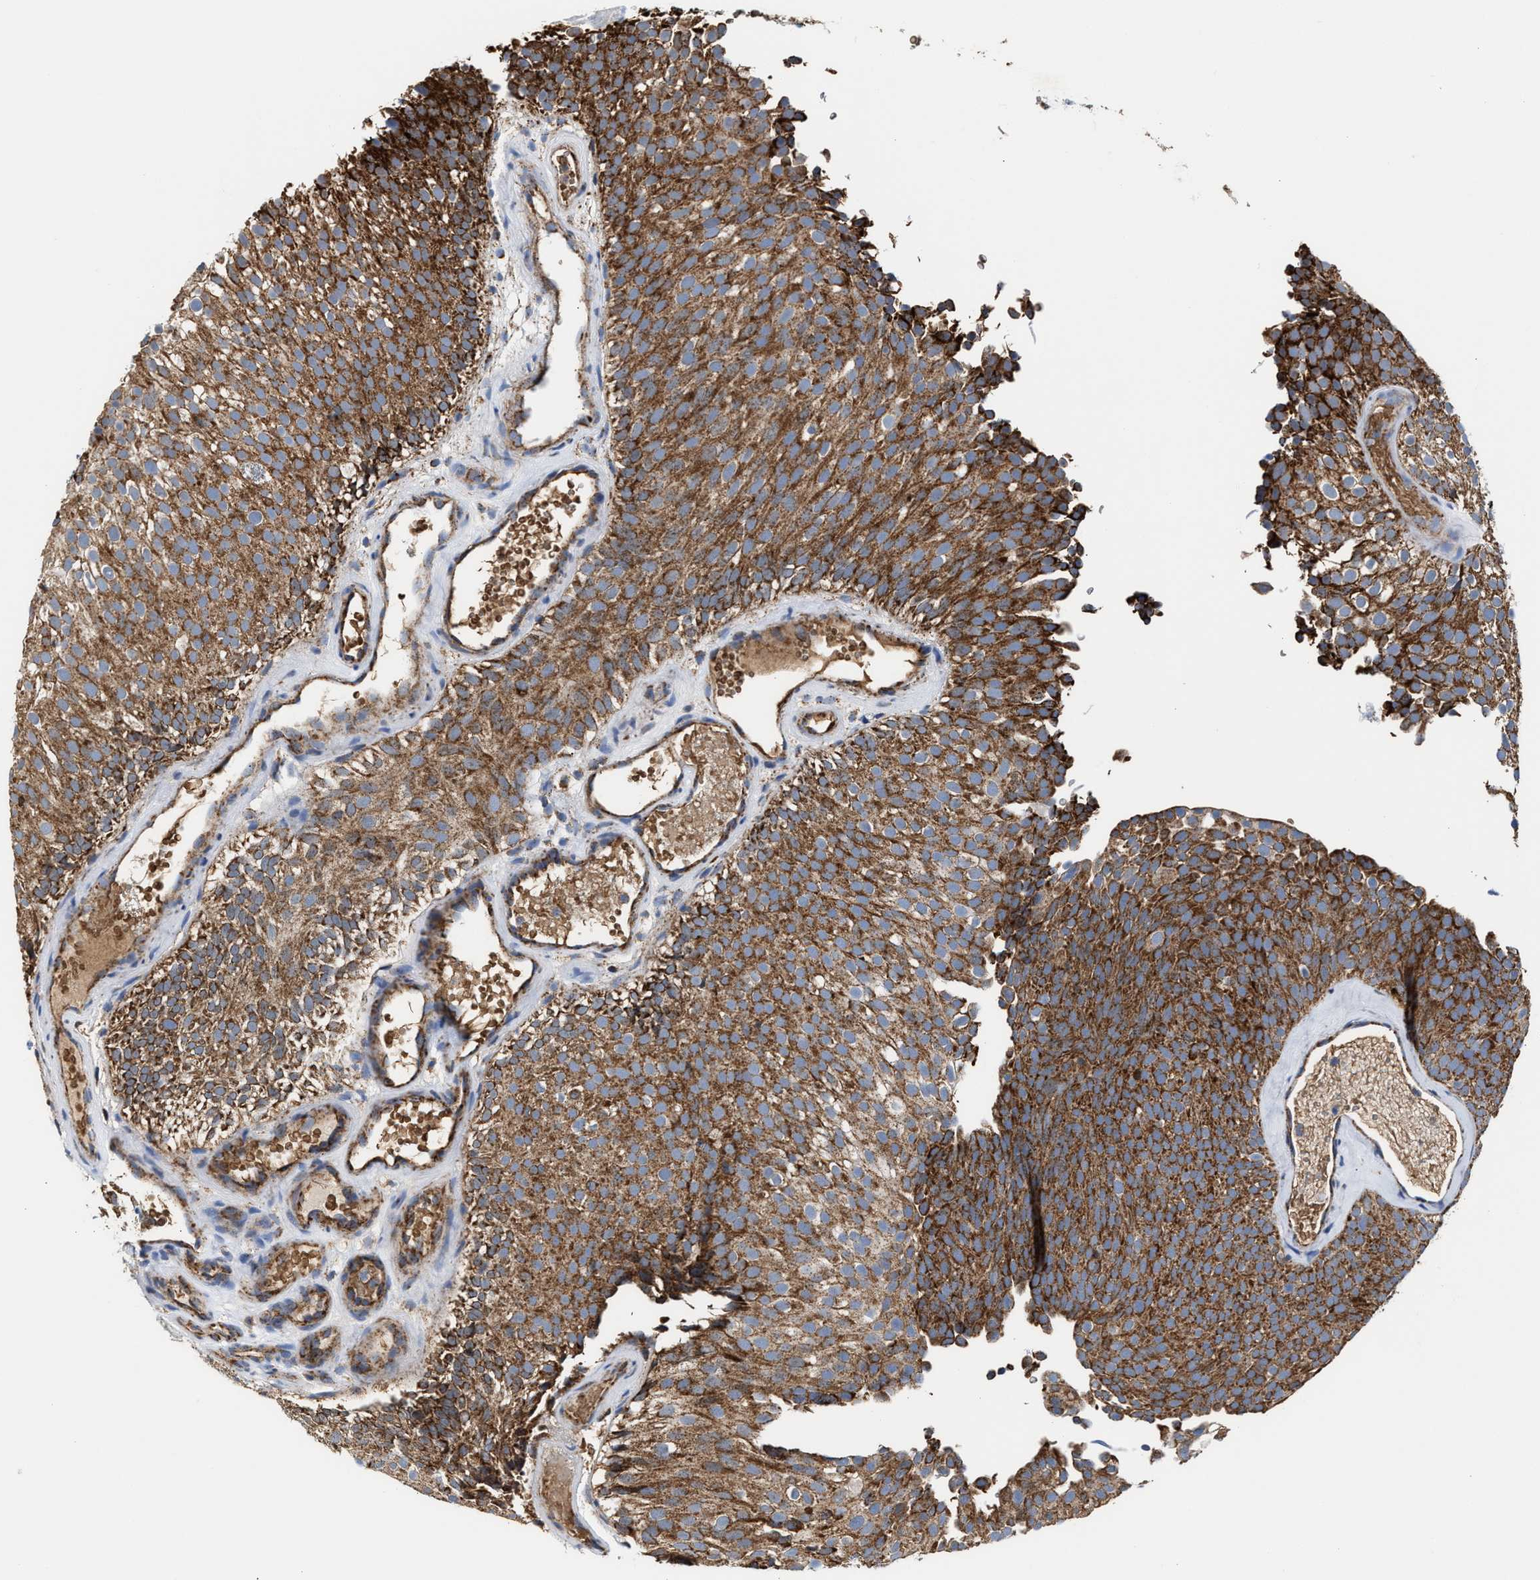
{"staining": {"intensity": "strong", "quantity": ">75%", "location": "cytoplasmic/membranous"}, "tissue": "urothelial cancer", "cell_type": "Tumor cells", "image_type": "cancer", "snomed": [{"axis": "morphology", "description": "Urothelial carcinoma, Low grade"}, {"axis": "topography", "description": "Urinary bladder"}], "caption": "Low-grade urothelial carcinoma stained with immunohistochemistry displays strong cytoplasmic/membranous positivity in about >75% of tumor cells. (IHC, brightfield microscopy, high magnification).", "gene": "MECR", "patient": {"sex": "male", "age": 78}}